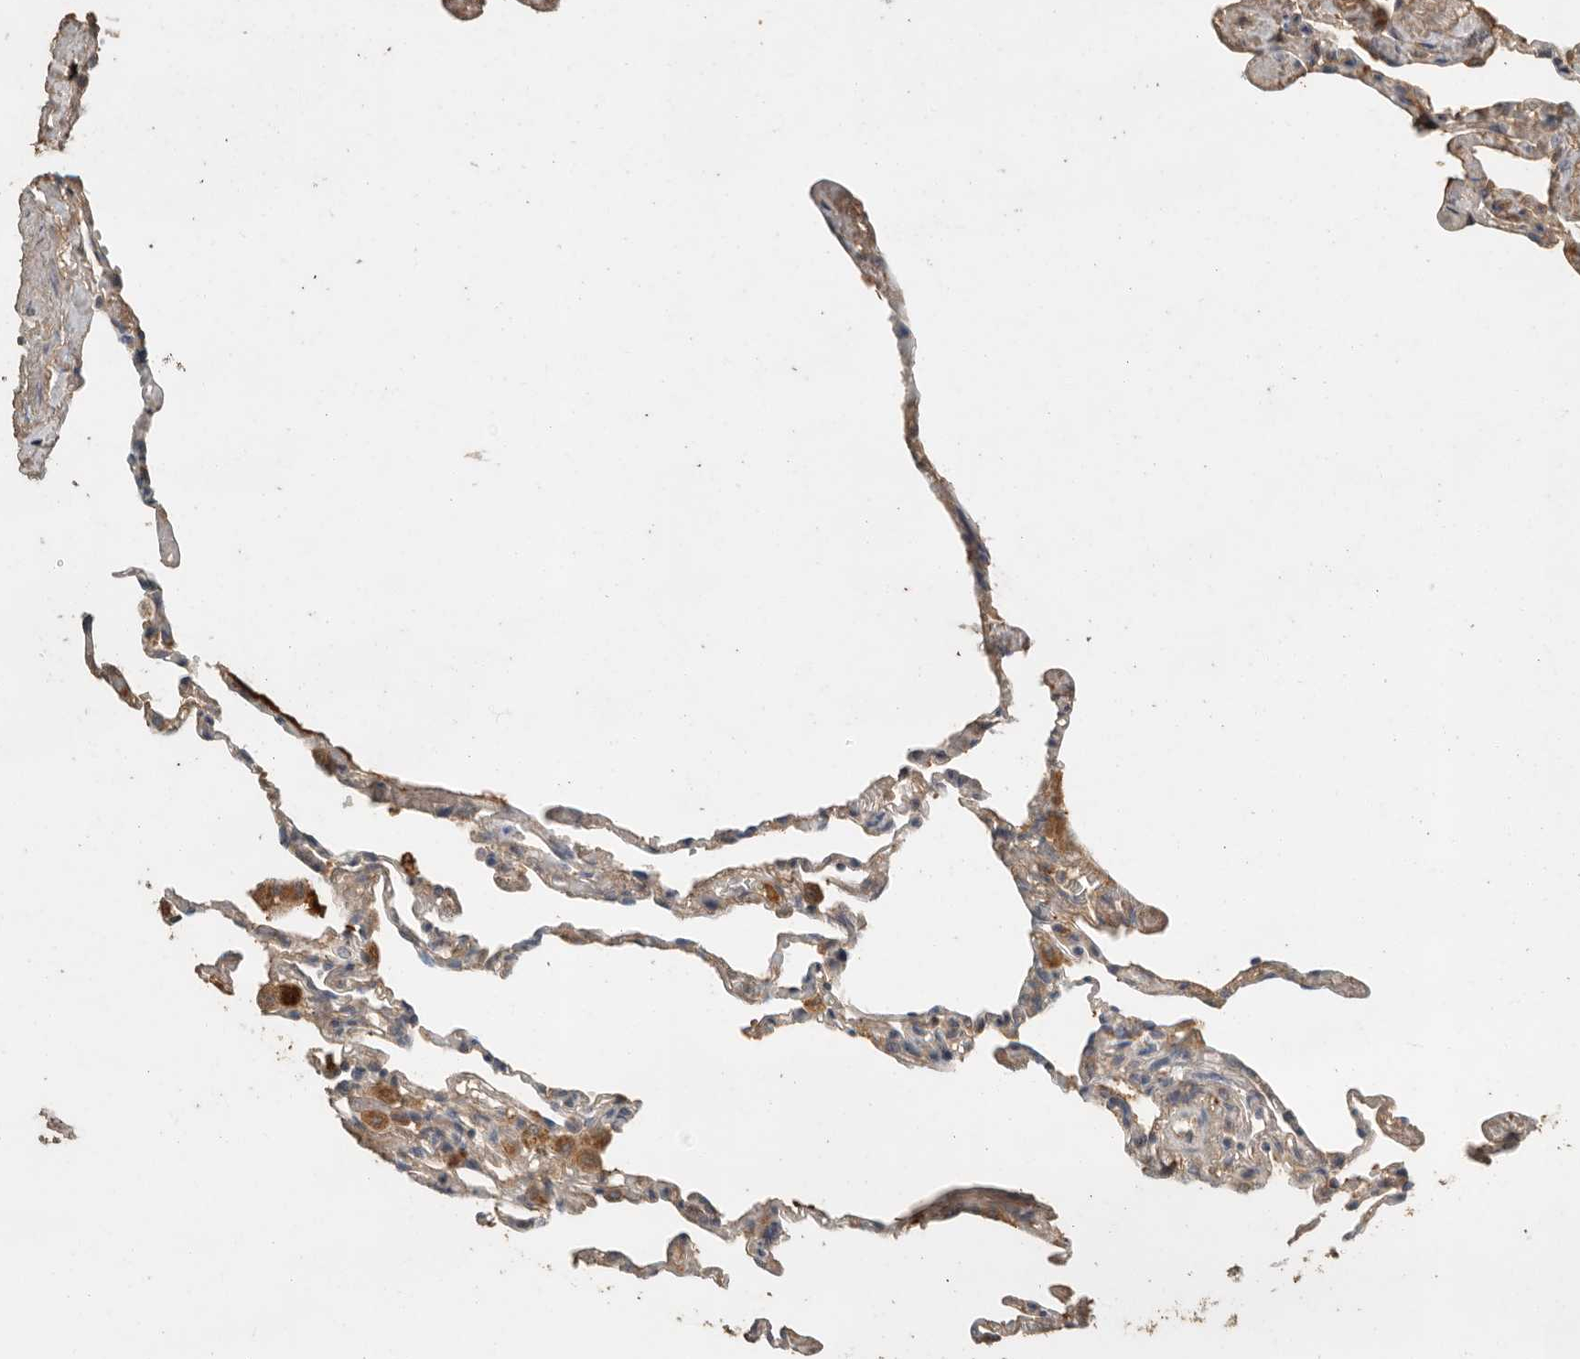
{"staining": {"intensity": "weak", "quantity": "<25%", "location": "cytoplasmic/membranous"}, "tissue": "lung", "cell_type": "Alveolar cells", "image_type": "normal", "snomed": [{"axis": "morphology", "description": "Normal tissue, NOS"}, {"axis": "topography", "description": "Lung"}], "caption": "High power microscopy histopathology image of an immunohistochemistry (IHC) image of unremarkable lung, revealing no significant staining in alveolar cells. (Immunohistochemistry (ihc), brightfield microscopy, high magnification).", "gene": "CTF1", "patient": {"sex": "male", "age": 59}}